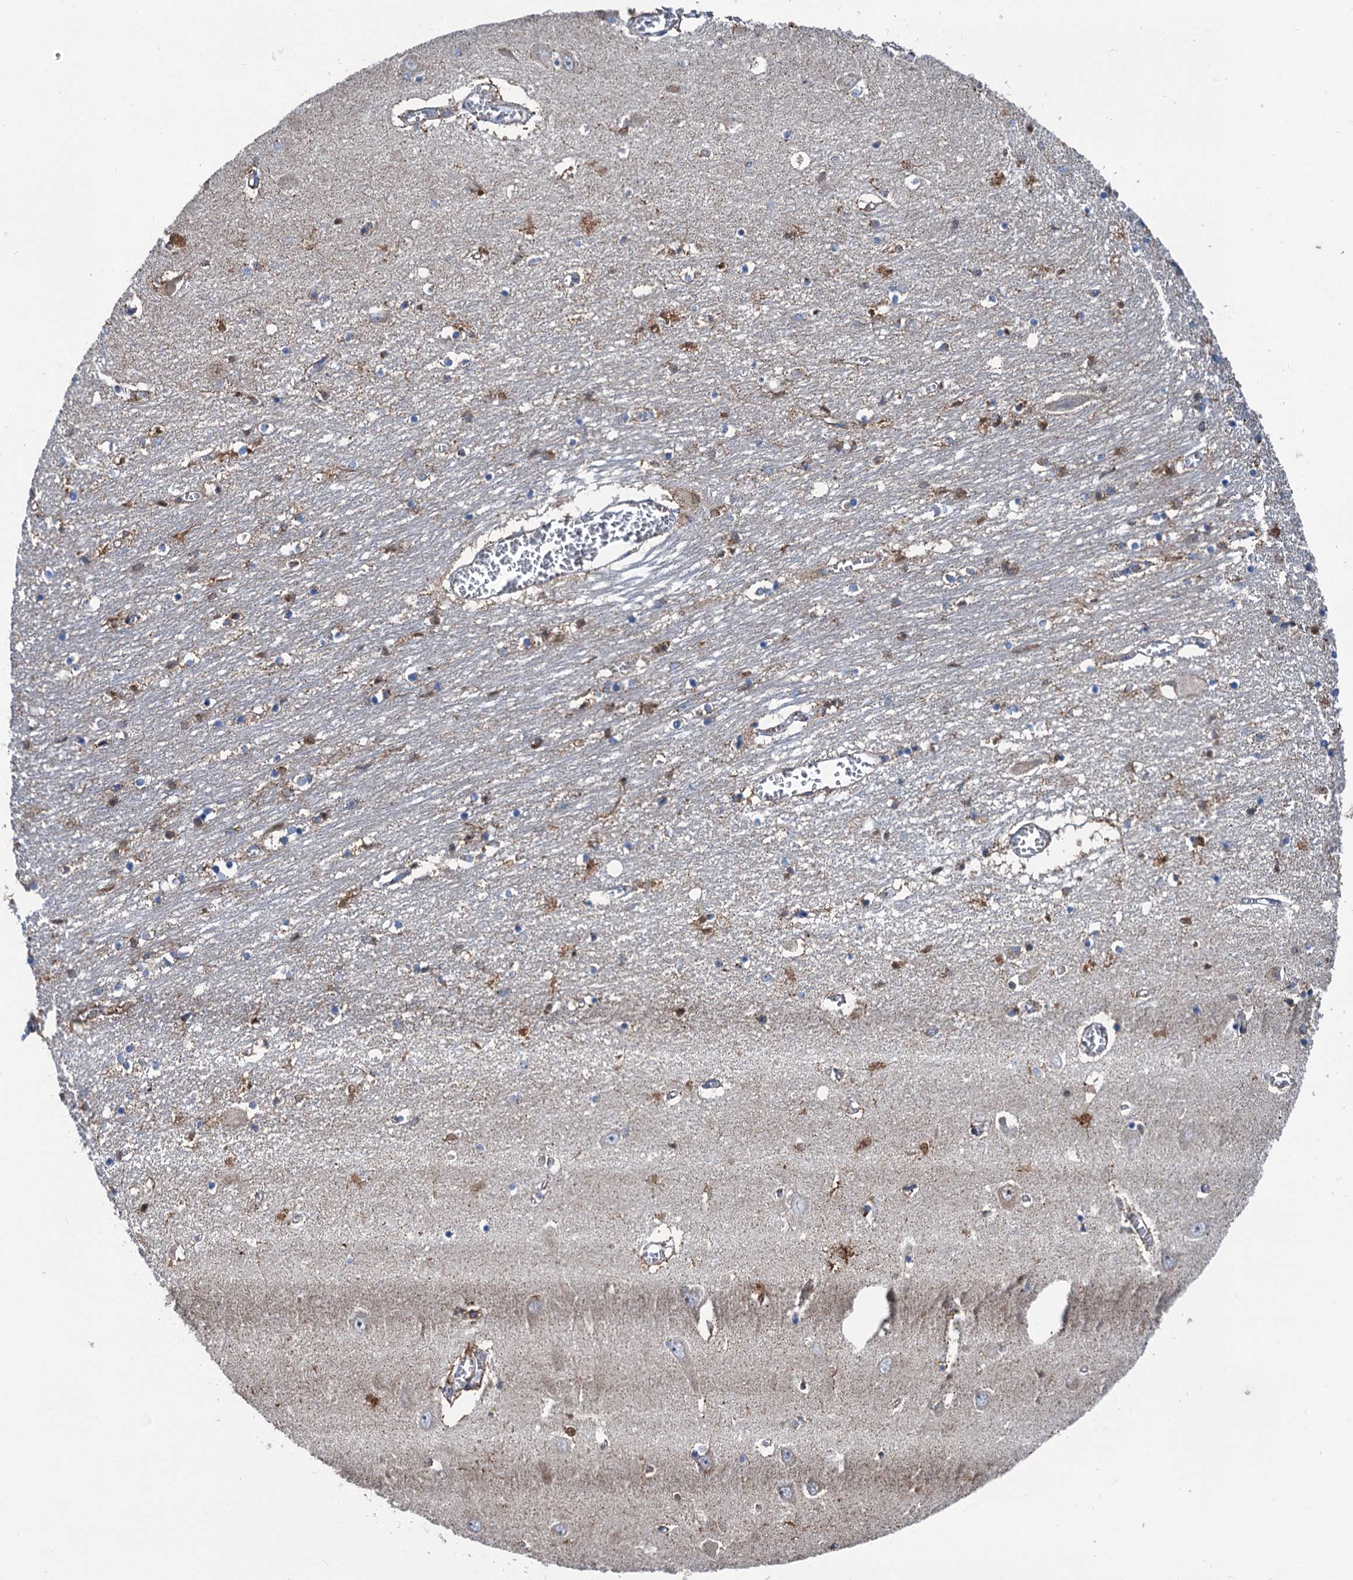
{"staining": {"intensity": "strong", "quantity": "<25%", "location": "cytoplasmic/membranous"}, "tissue": "hippocampus", "cell_type": "Glial cells", "image_type": "normal", "snomed": [{"axis": "morphology", "description": "Normal tissue, NOS"}, {"axis": "topography", "description": "Hippocampus"}], "caption": "An immunohistochemistry photomicrograph of benign tissue is shown. Protein staining in brown shows strong cytoplasmic/membranous positivity in hippocampus within glial cells. (DAB (3,3'-diaminobenzidine) = brown stain, brightfield microscopy at high magnification).", "gene": "IVD", "patient": {"sex": "male", "age": 70}}